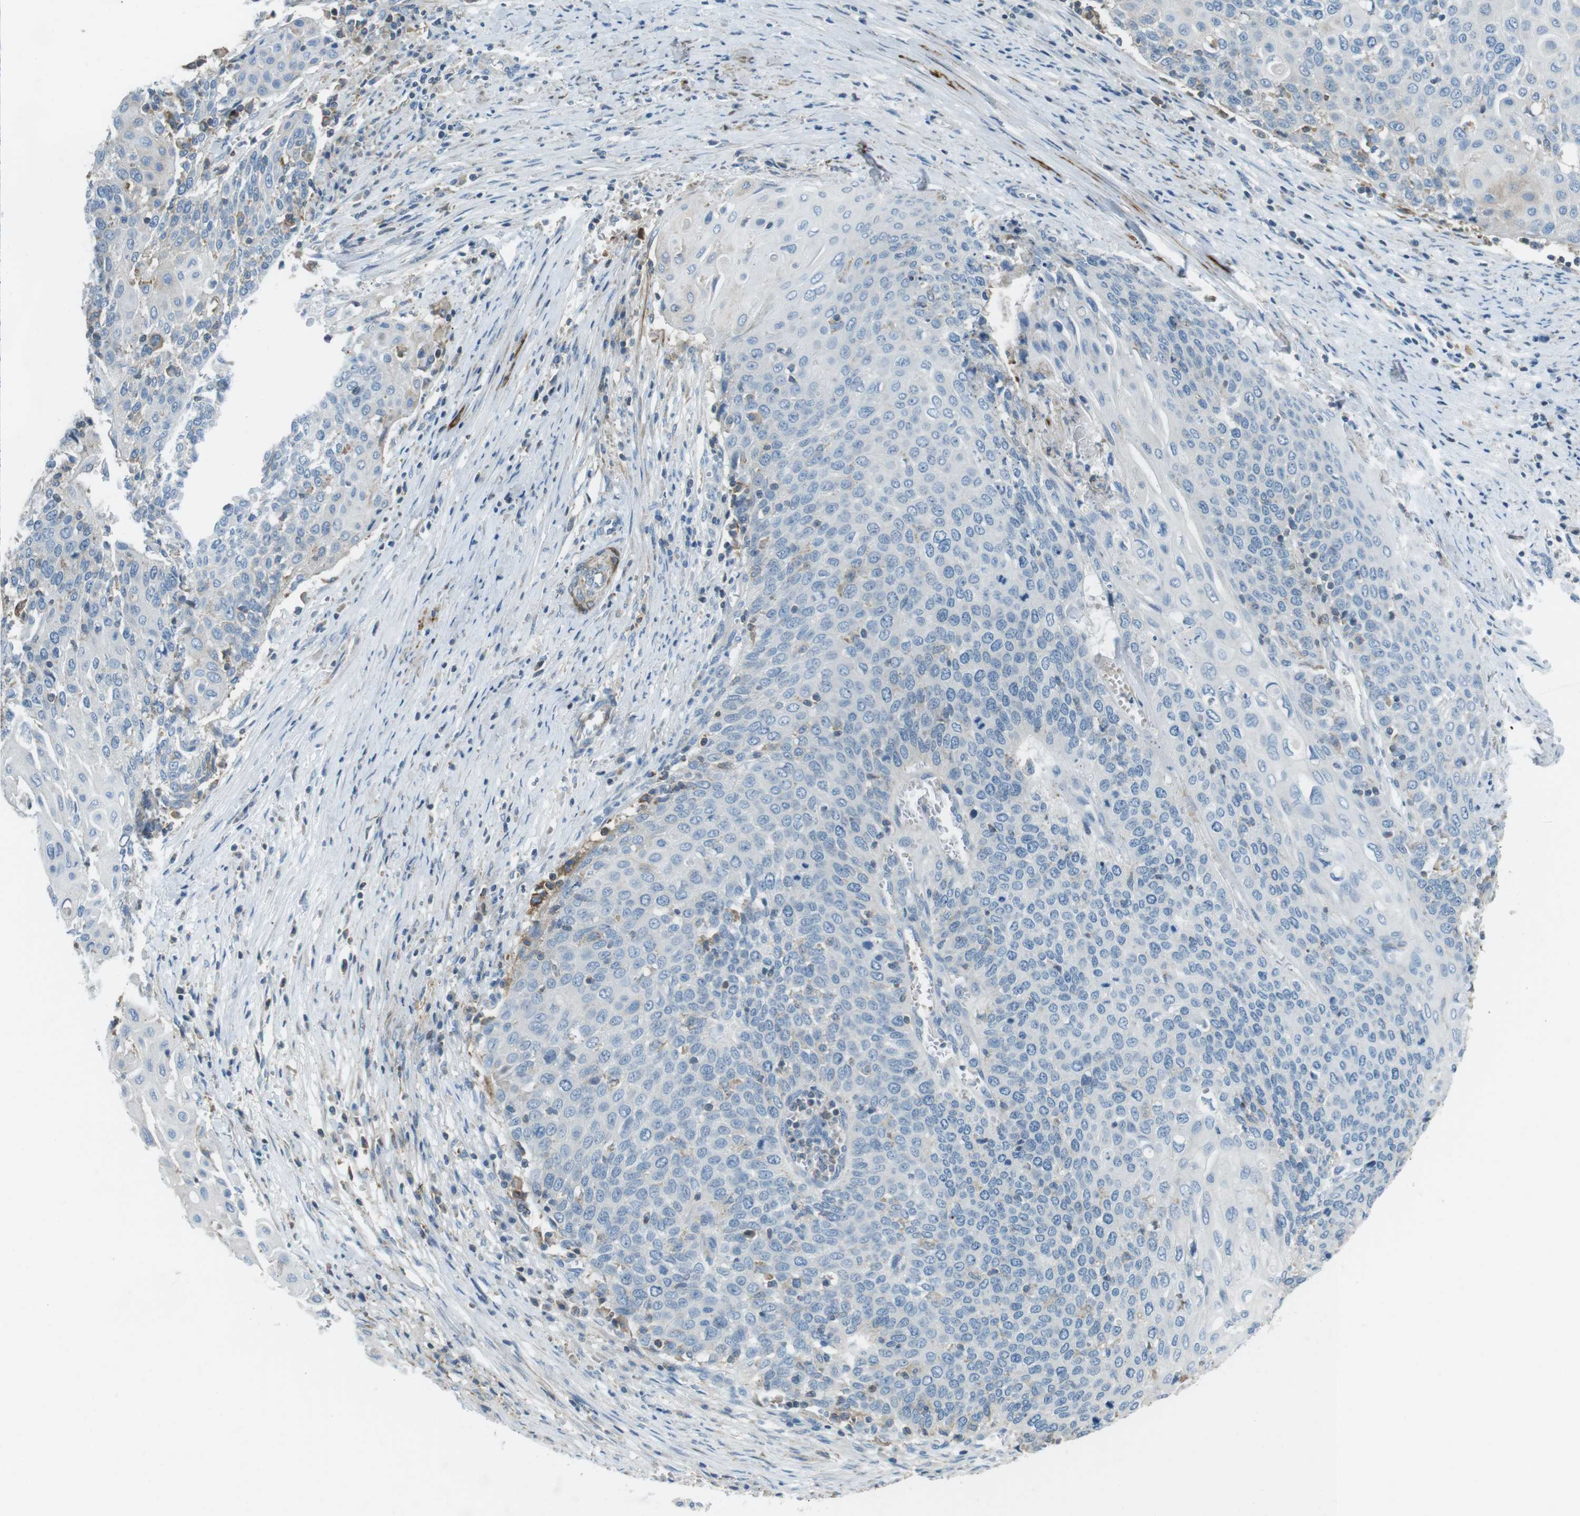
{"staining": {"intensity": "negative", "quantity": "none", "location": "none"}, "tissue": "cervical cancer", "cell_type": "Tumor cells", "image_type": "cancer", "snomed": [{"axis": "morphology", "description": "Squamous cell carcinoma, NOS"}, {"axis": "topography", "description": "Cervix"}], "caption": "Tumor cells are negative for brown protein staining in cervical cancer (squamous cell carcinoma).", "gene": "ARVCF", "patient": {"sex": "female", "age": 39}}